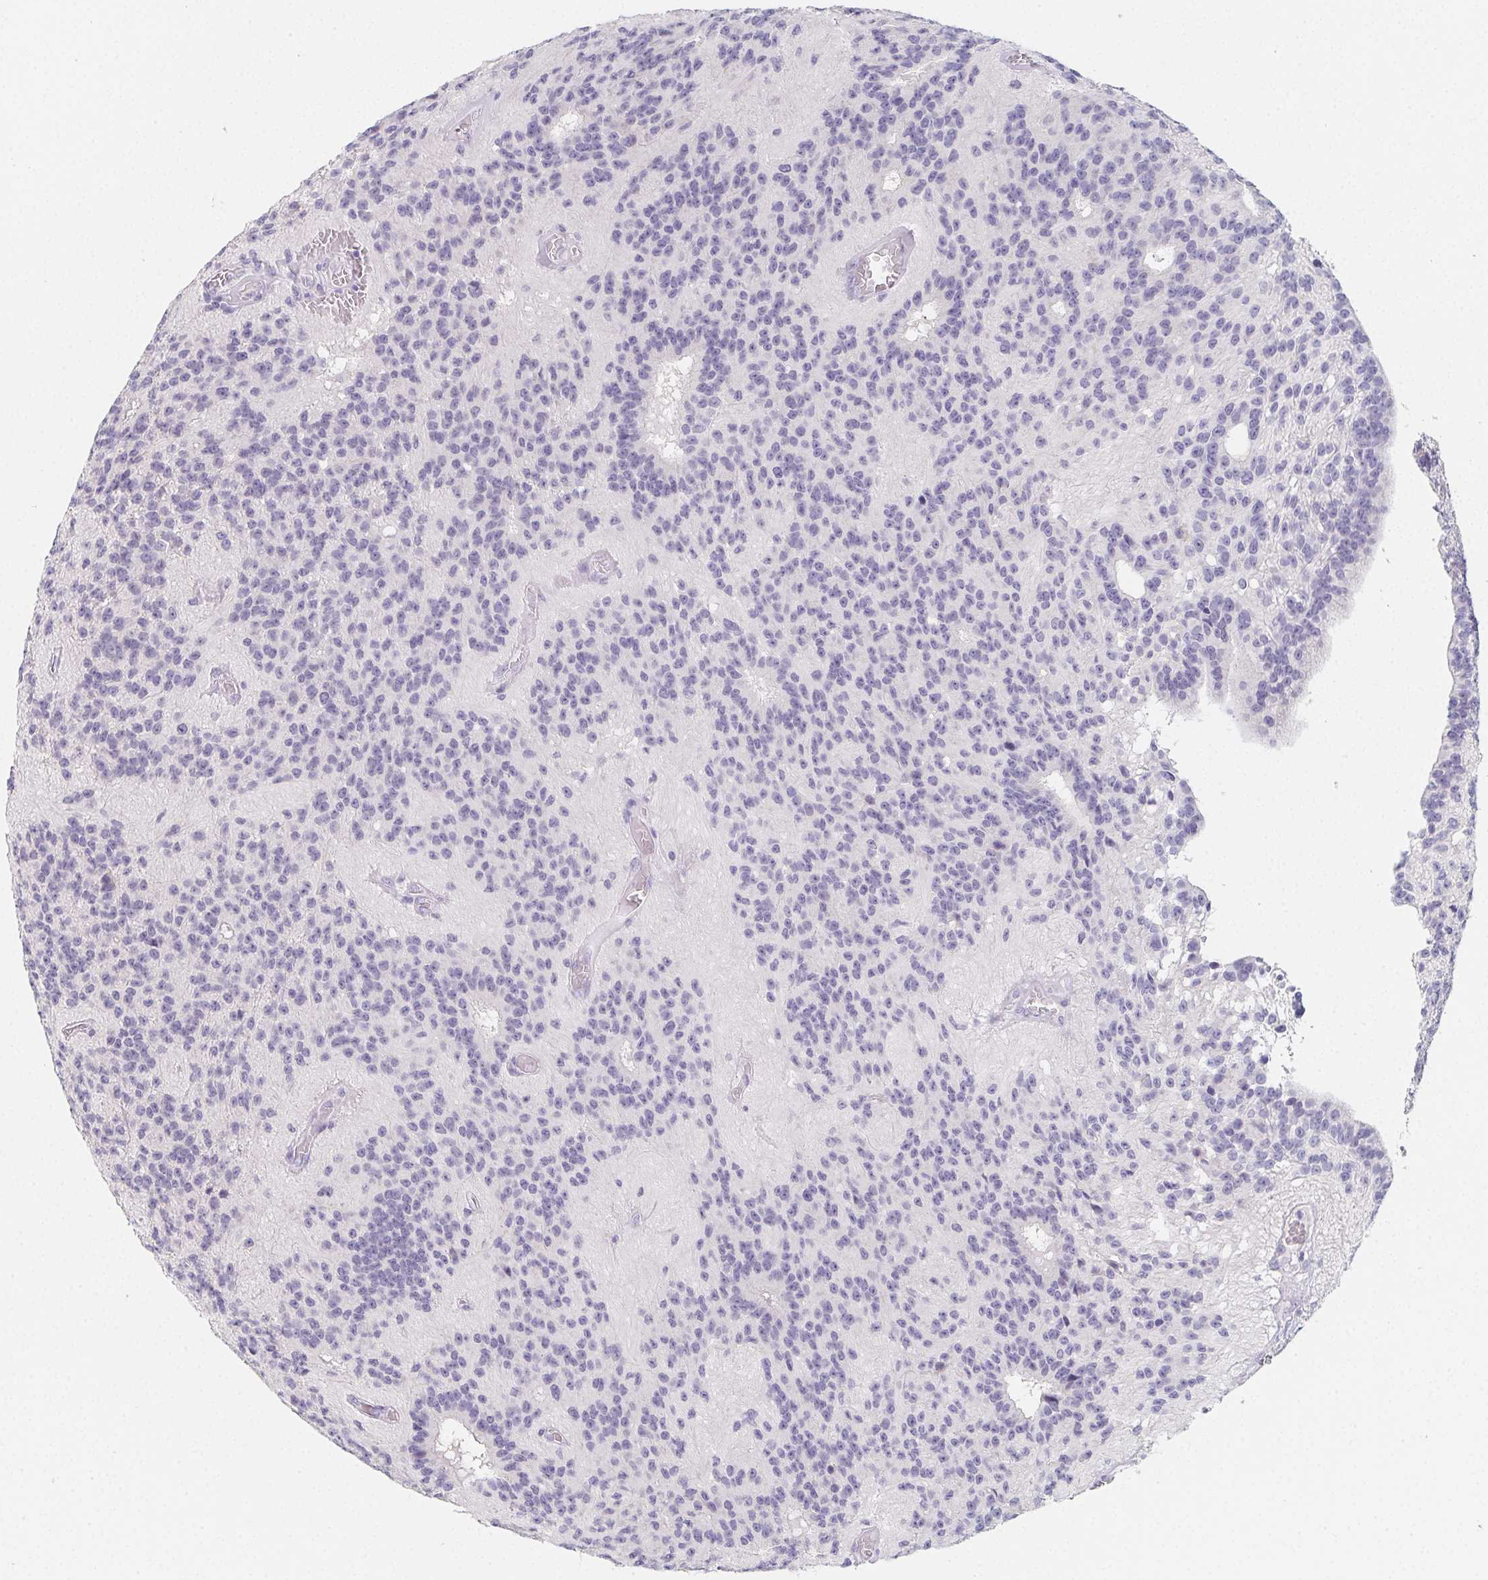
{"staining": {"intensity": "negative", "quantity": "none", "location": "none"}, "tissue": "glioma", "cell_type": "Tumor cells", "image_type": "cancer", "snomed": [{"axis": "morphology", "description": "Glioma, malignant, Low grade"}, {"axis": "topography", "description": "Brain"}], "caption": "IHC micrograph of malignant low-grade glioma stained for a protein (brown), which displays no staining in tumor cells.", "gene": "GLIPR1L1", "patient": {"sex": "male", "age": 31}}